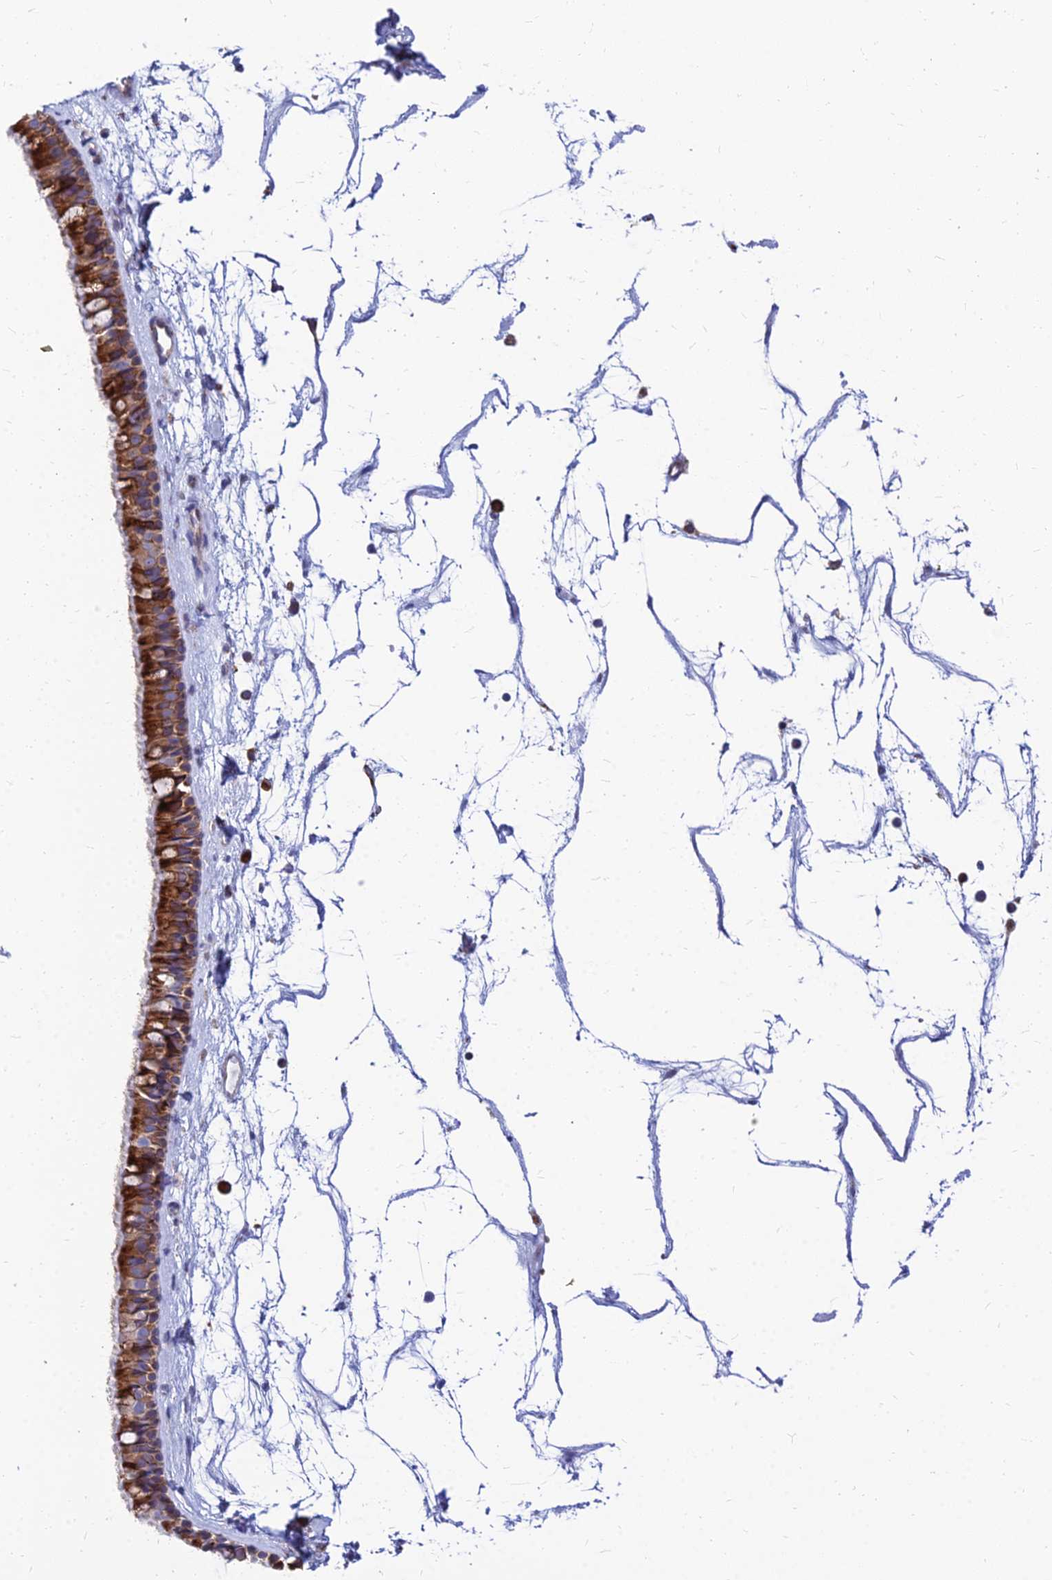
{"staining": {"intensity": "strong", "quantity": ">75%", "location": "cytoplasmic/membranous"}, "tissue": "nasopharynx", "cell_type": "Respiratory epithelial cells", "image_type": "normal", "snomed": [{"axis": "morphology", "description": "Normal tissue, NOS"}, {"axis": "topography", "description": "Nasopharynx"}], "caption": "DAB immunohistochemical staining of benign nasopharynx displays strong cytoplasmic/membranous protein expression in approximately >75% of respiratory epithelial cells.", "gene": "CCT6A", "patient": {"sex": "male", "age": 64}}